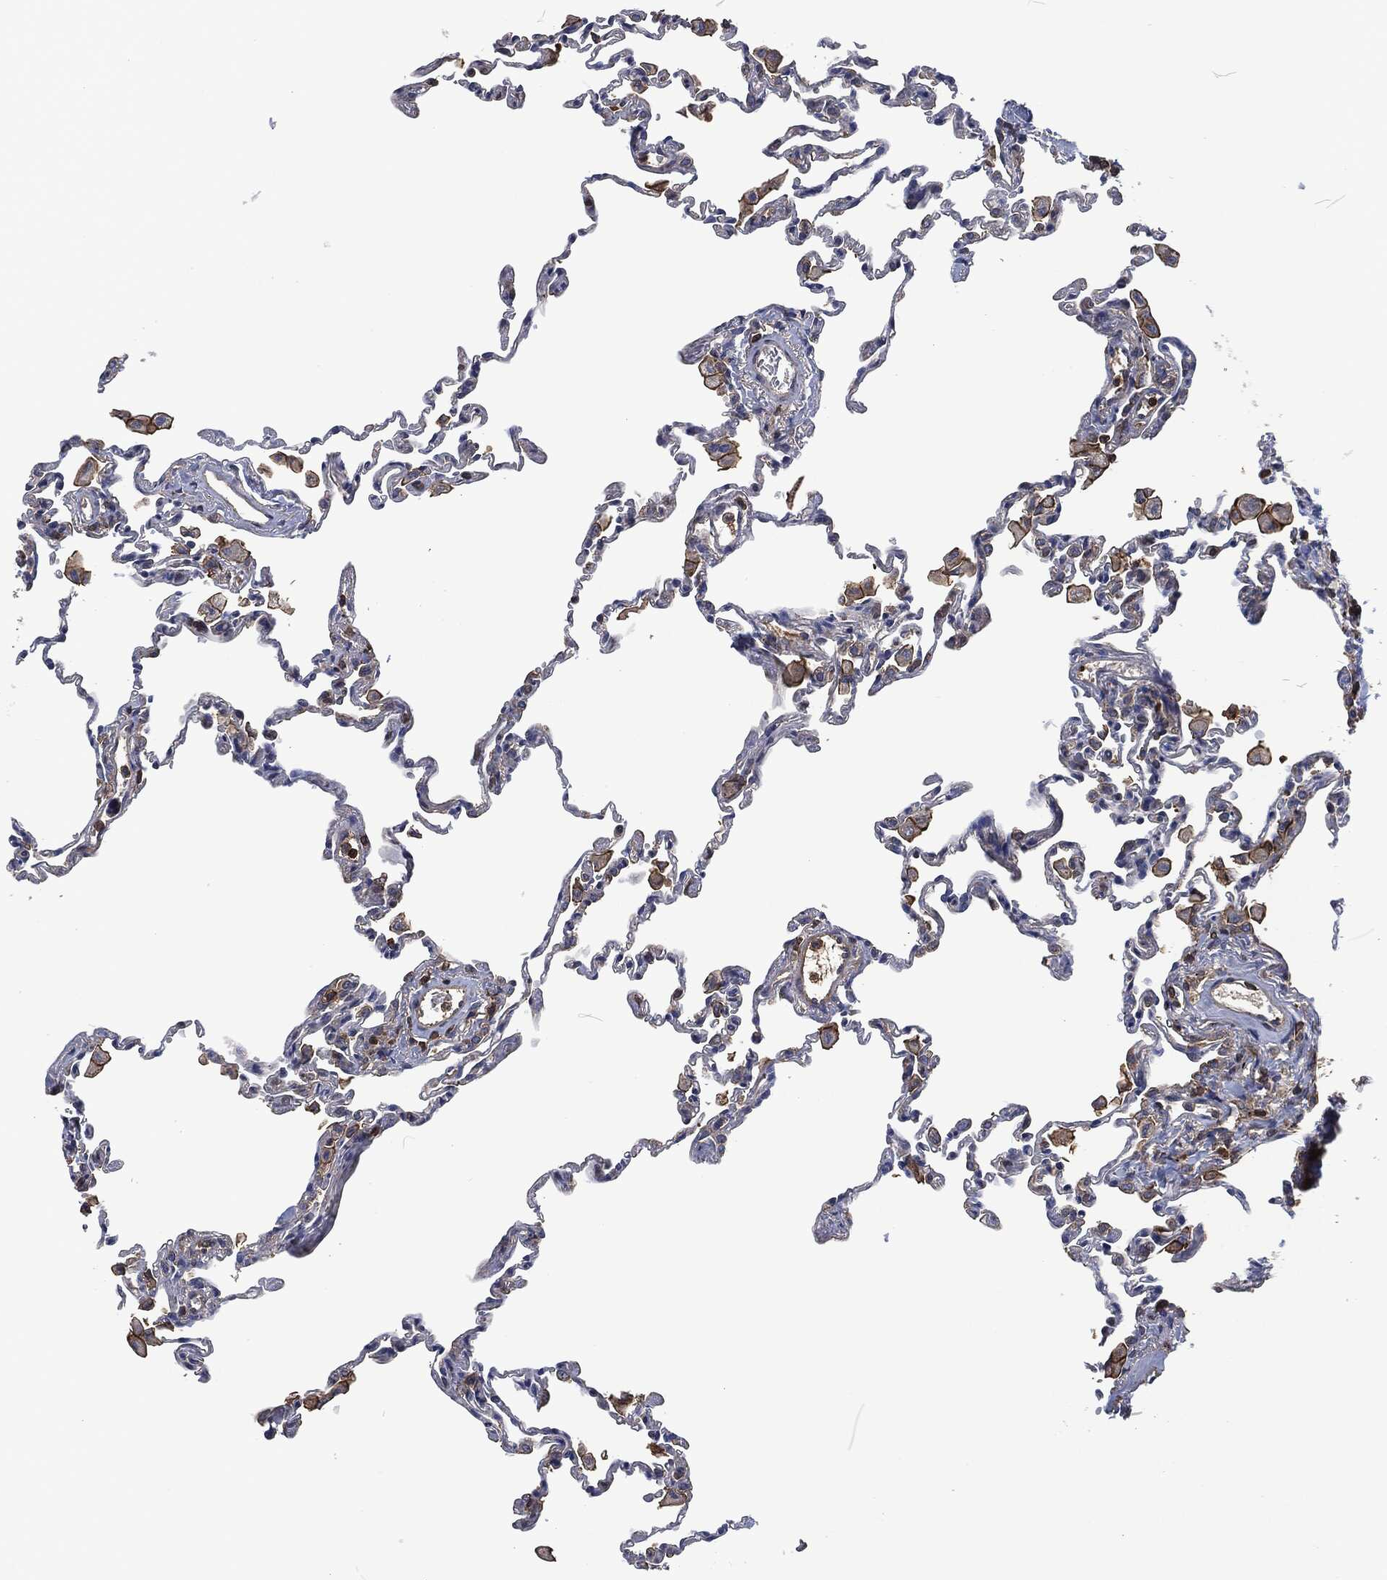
{"staining": {"intensity": "negative", "quantity": "none", "location": "none"}, "tissue": "lung", "cell_type": "Alveolar cells", "image_type": "normal", "snomed": [{"axis": "morphology", "description": "Normal tissue, NOS"}, {"axis": "topography", "description": "Lung"}], "caption": "Immunohistochemistry (IHC) micrograph of unremarkable lung: human lung stained with DAB shows no significant protein expression in alveolar cells.", "gene": "LGALS9", "patient": {"sex": "female", "age": 57}}